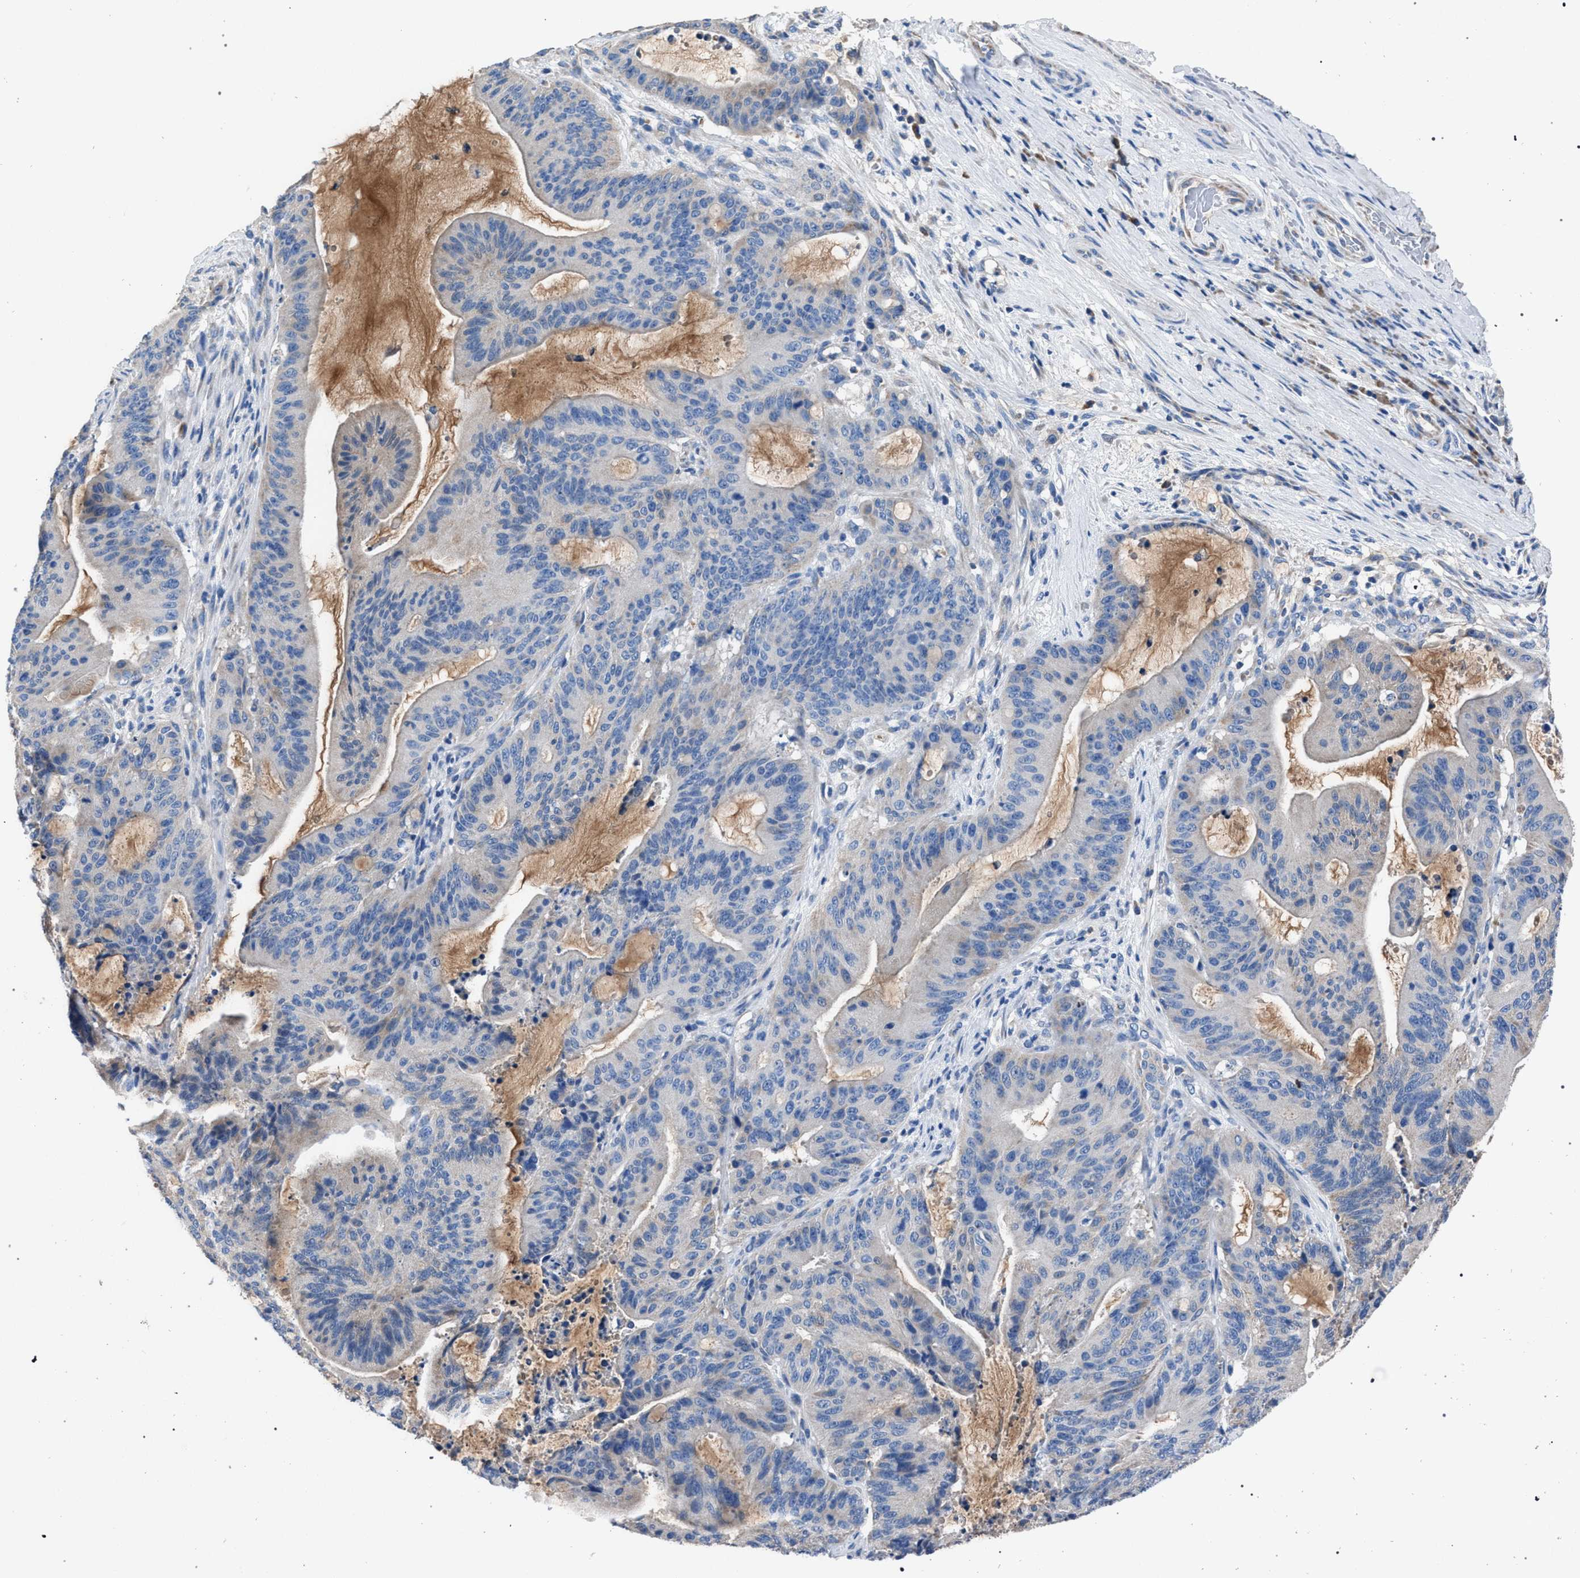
{"staining": {"intensity": "negative", "quantity": "none", "location": "none"}, "tissue": "liver cancer", "cell_type": "Tumor cells", "image_type": "cancer", "snomed": [{"axis": "morphology", "description": "Normal tissue, NOS"}, {"axis": "morphology", "description": "Cholangiocarcinoma"}, {"axis": "topography", "description": "Liver"}, {"axis": "topography", "description": "Peripheral nerve tissue"}], "caption": "An image of liver cancer stained for a protein demonstrates no brown staining in tumor cells.", "gene": "CRYZ", "patient": {"sex": "female", "age": 73}}